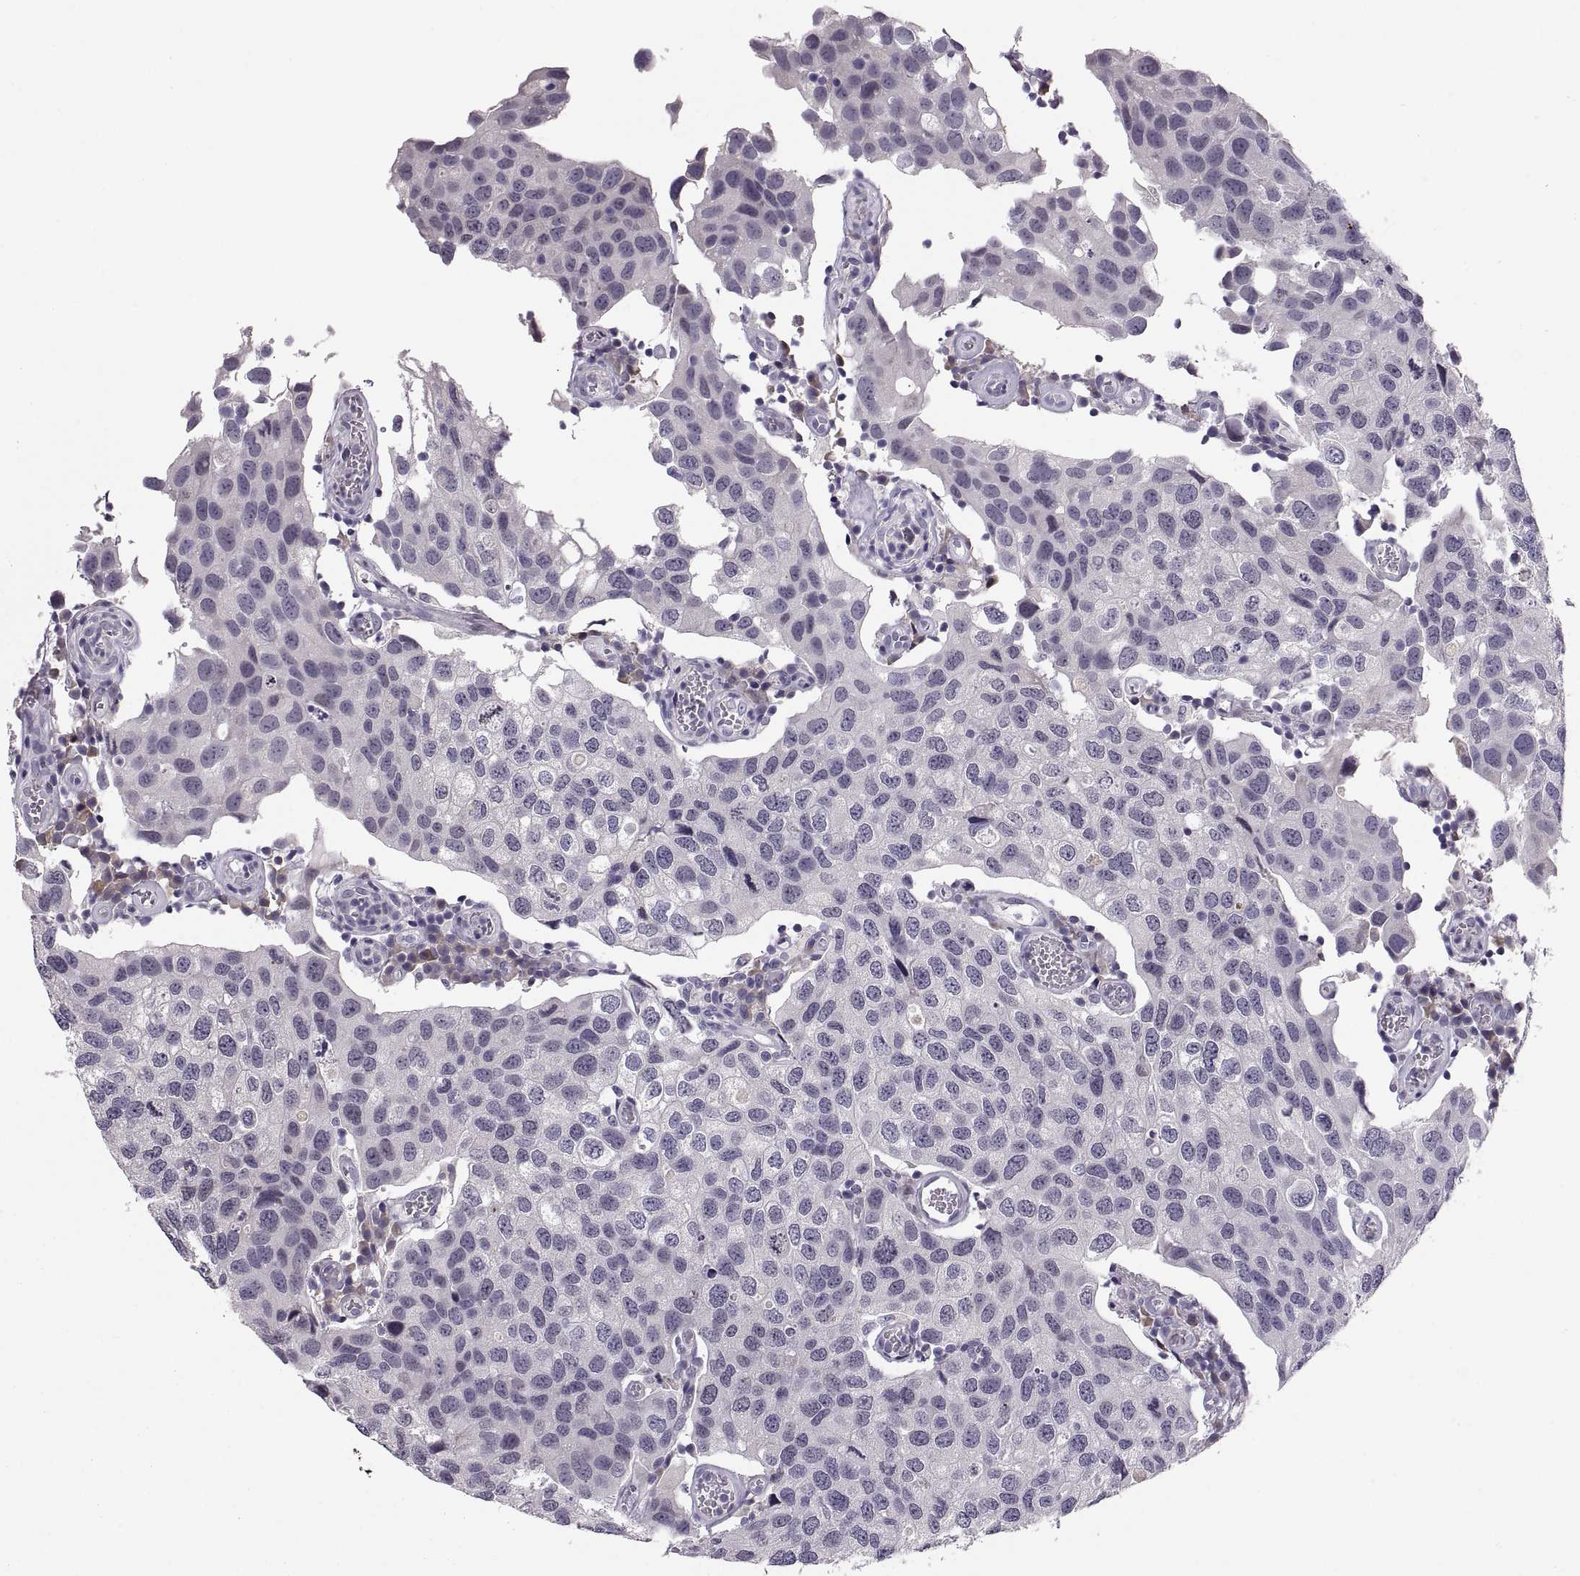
{"staining": {"intensity": "negative", "quantity": "none", "location": "none"}, "tissue": "urothelial cancer", "cell_type": "Tumor cells", "image_type": "cancer", "snomed": [{"axis": "morphology", "description": "Urothelial carcinoma, High grade"}, {"axis": "topography", "description": "Urinary bladder"}], "caption": "Immunohistochemistry (IHC) micrograph of human urothelial carcinoma (high-grade) stained for a protein (brown), which displays no expression in tumor cells.", "gene": "MAGEB18", "patient": {"sex": "male", "age": 79}}